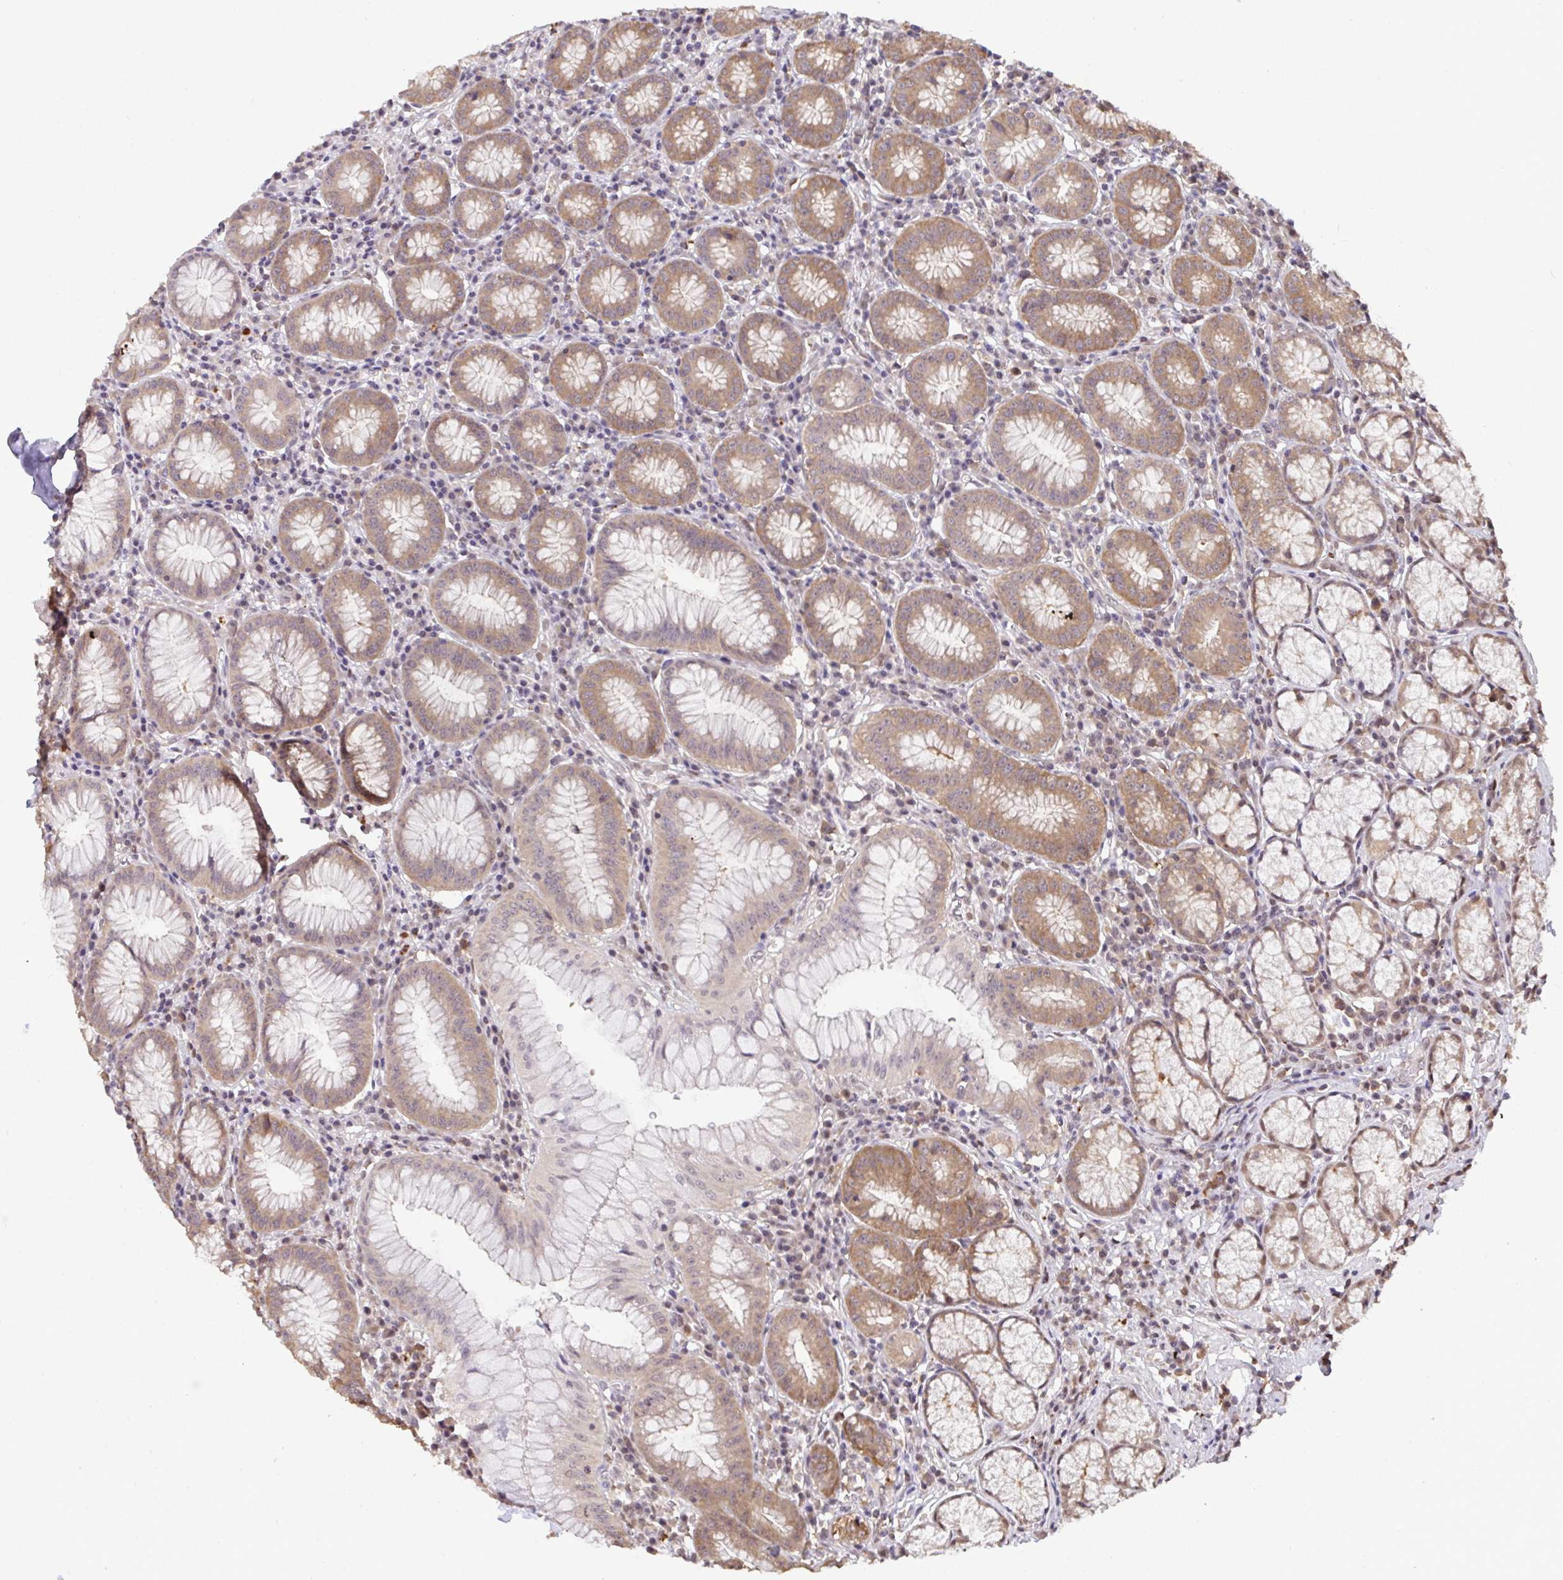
{"staining": {"intensity": "moderate", "quantity": ">75%", "location": "cytoplasmic/membranous,nuclear"}, "tissue": "stomach", "cell_type": "Glandular cells", "image_type": "normal", "snomed": [{"axis": "morphology", "description": "Normal tissue, NOS"}, {"axis": "topography", "description": "Stomach"}], "caption": "Immunohistochemical staining of unremarkable human stomach shows medium levels of moderate cytoplasmic/membranous,nuclear positivity in approximately >75% of glandular cells.", "gene": "C12orf57", "patient": {"sex": "male", "age": 55}}